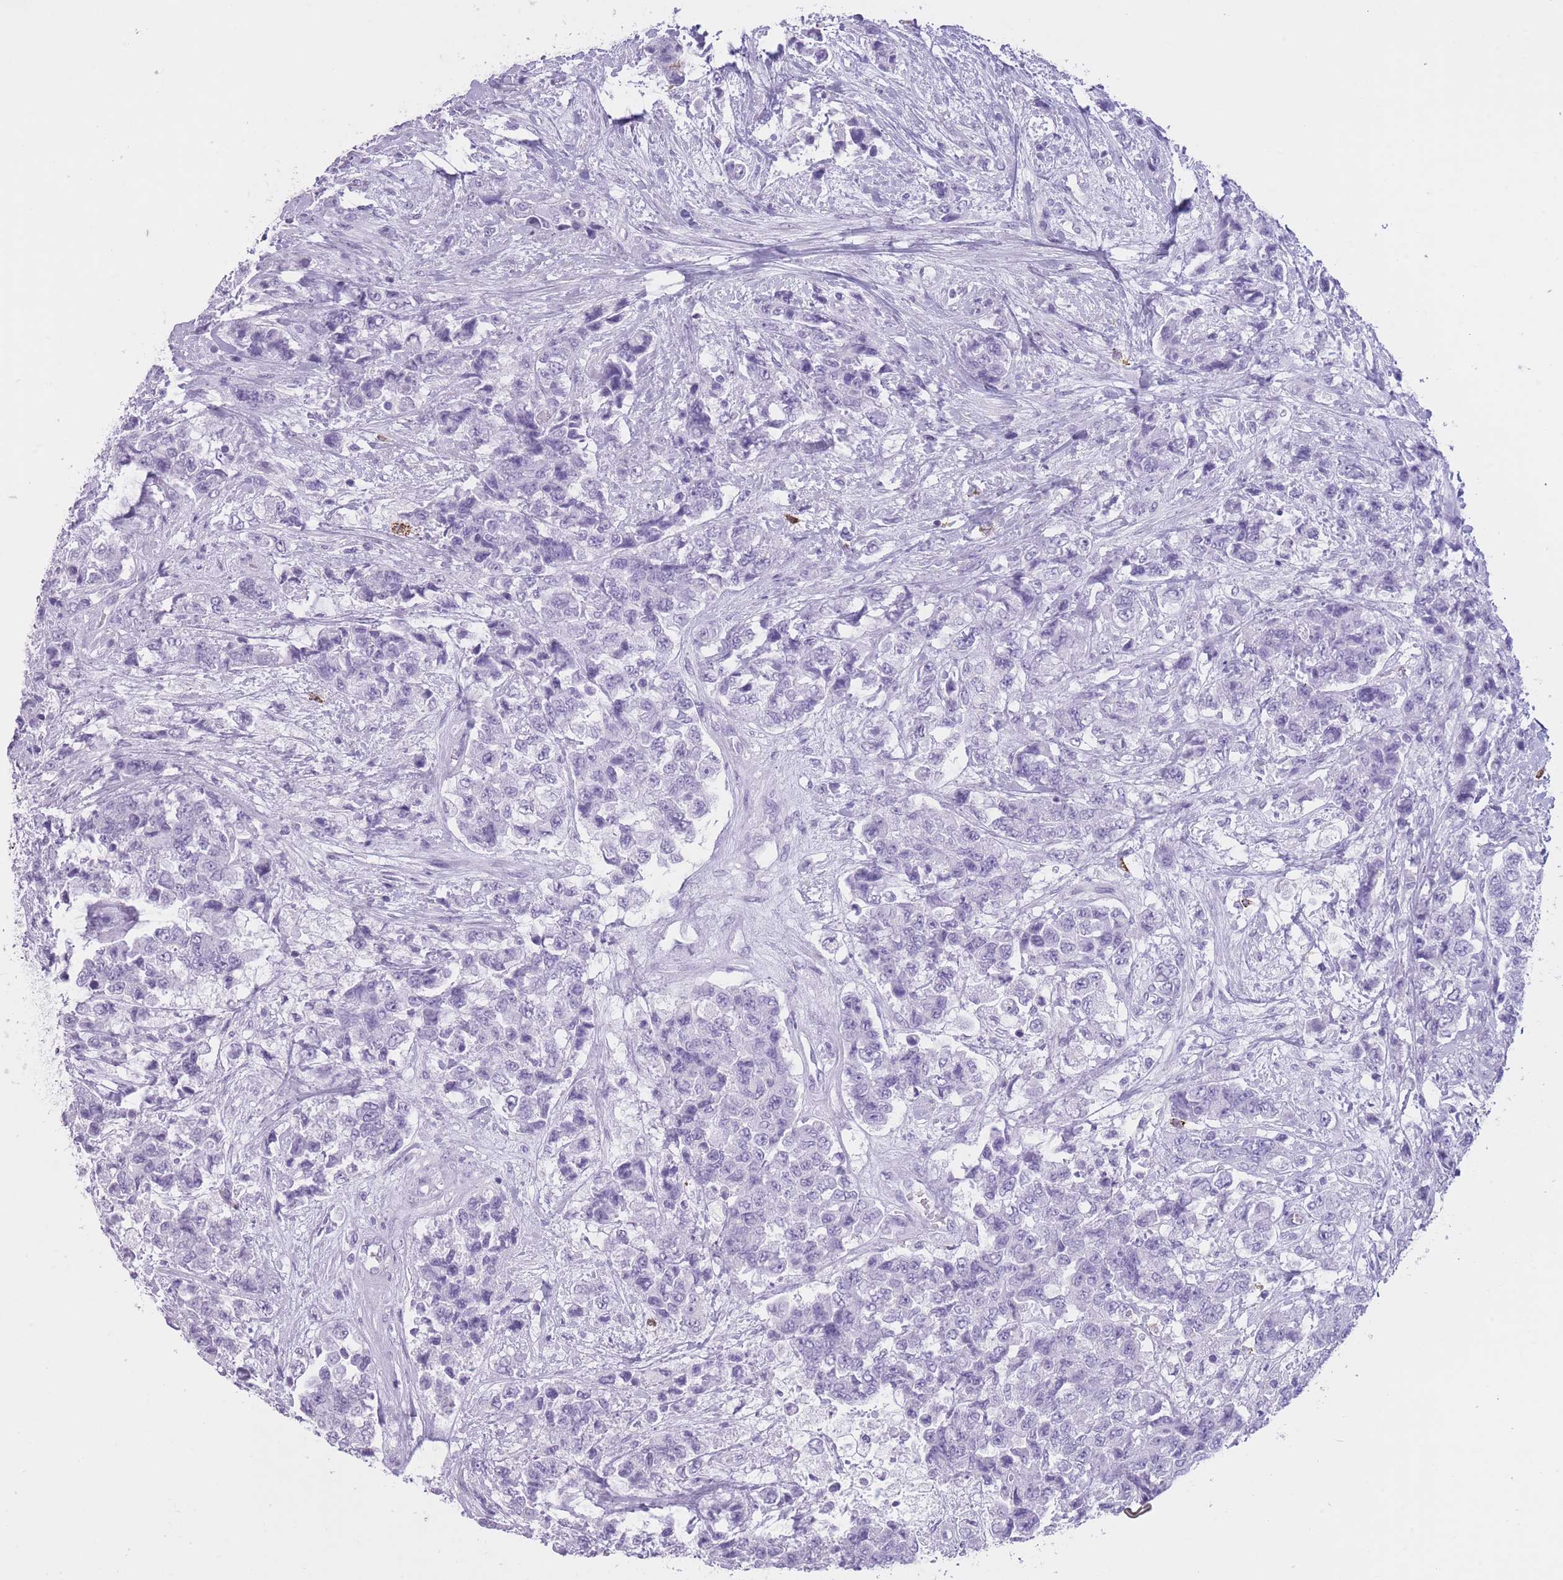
{"staining": {"intensity": "negative", "quantity": "none", "location": "none"}, "tissue": "urothelial cancer", "cell_type": "Tumor cells", "image_type": "cancer", "snomed": [{"axis": "morphology", "description": "Urothelial carcinoma, High grade"}, {"axis": "topography", "description": "Urinary bladder"}], "caption": "This image is of urothelial cancer stained with IHC to label a protein in brown with the nuclei are counter-stained blue. There is no staining in tumor cells. The staining is performed using DAB brown chromogen with nuclei counter-stained in using hematoxylin.", "gene": "OR4F21", "patient": {"sex": "female", "age": 78}}